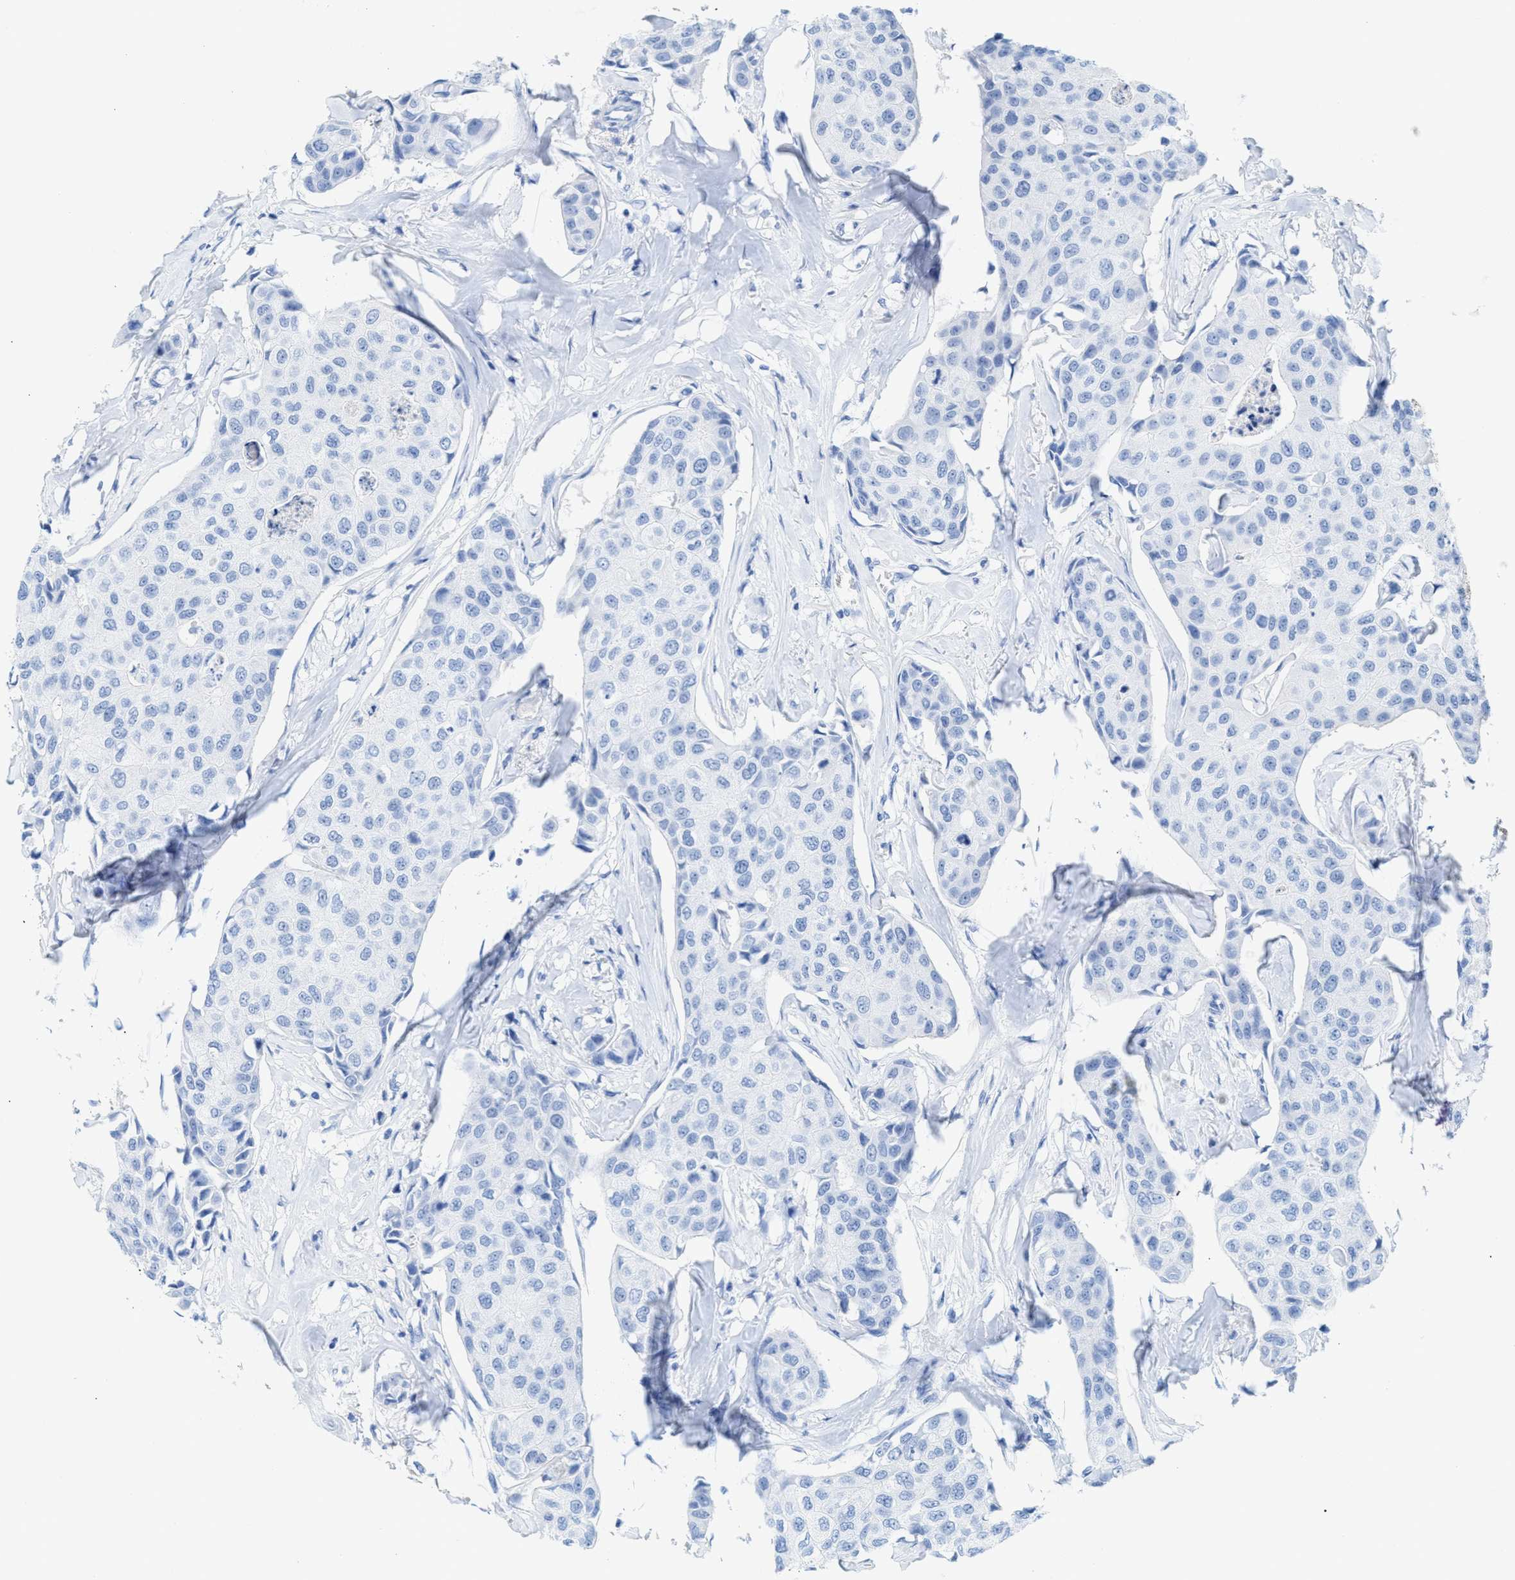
{"staining": {"intensity": "negative", "quantity": "none", "location": "none"}, "tissue": "breast cancer", "cell_type": "Tumor cells", "image_type": "cancer", "snomed": [{"axis": "morphology", "description": "Duct carcinoma"}, {"axis": "topography", "description": "Breast"}], "caption": "Photomicrograph shows no protein staining in tumor cells of intraductal carcinoma (breast) tissue.", "gene": "ANKFN1", "patient": {"sex": "female", "age": 80}}